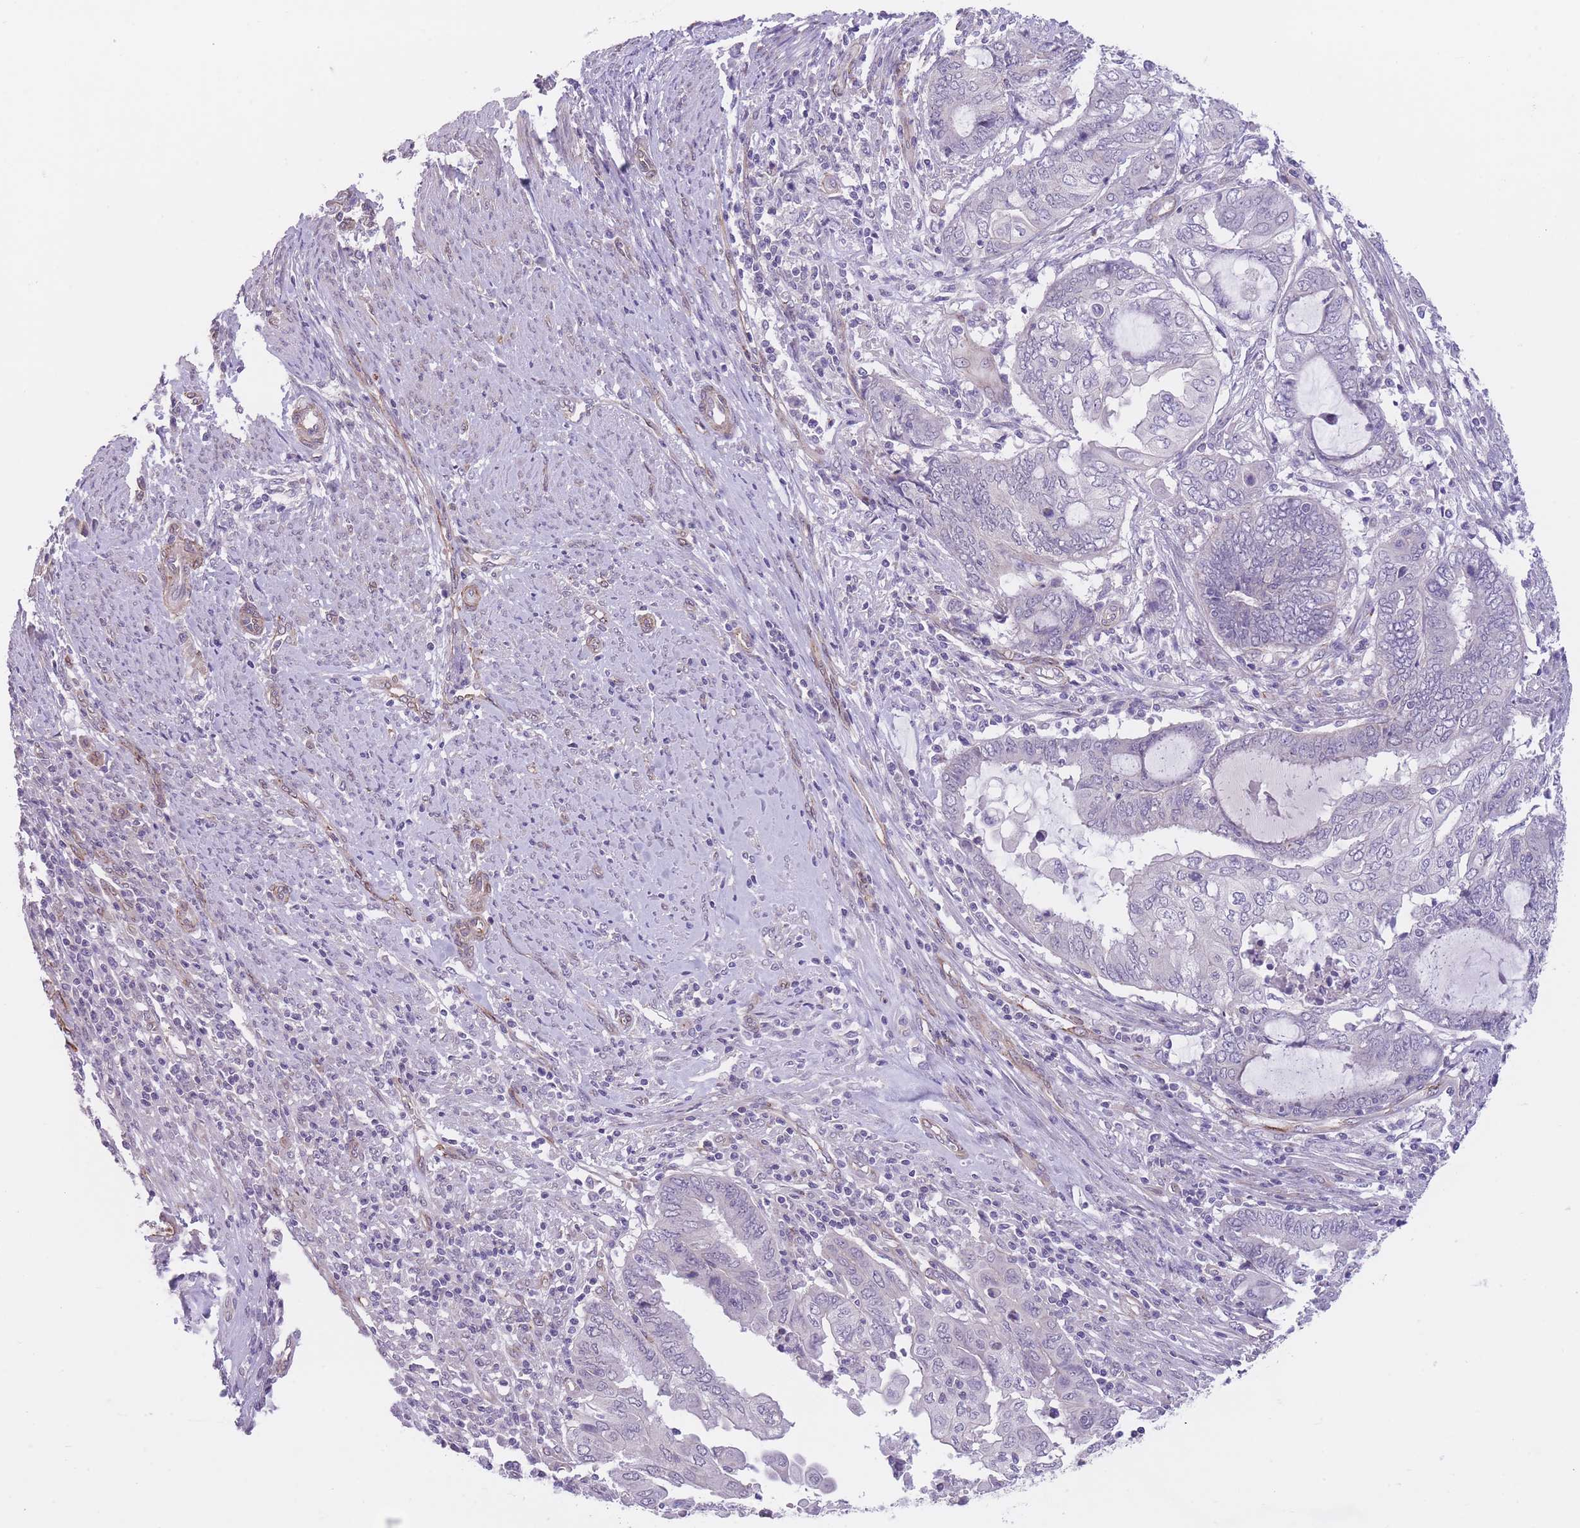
{"staining": {"intensity": "negative", "quantity": "none", "location": "none"}, "tissue": "endometrial cancer", "cell_type": "Tumor cells", "image_type": "cancer", "snomed": [{"axis": "morphology", "description": "Adenocarcinoma, NOS"}, {"axis": "topography", "description": "Uterus"}, {"axis": "topography", "description": "Endometrium"}], "caption": "Image shows no significant protein staining in tumor cells of endometrial adenocarcinoma. (DAB (3,3'-diaminobenzidine) immunohistochemistry, high magnification).", "gene": "QTRT1", "patient": {"sex": "female", "age": 70}}